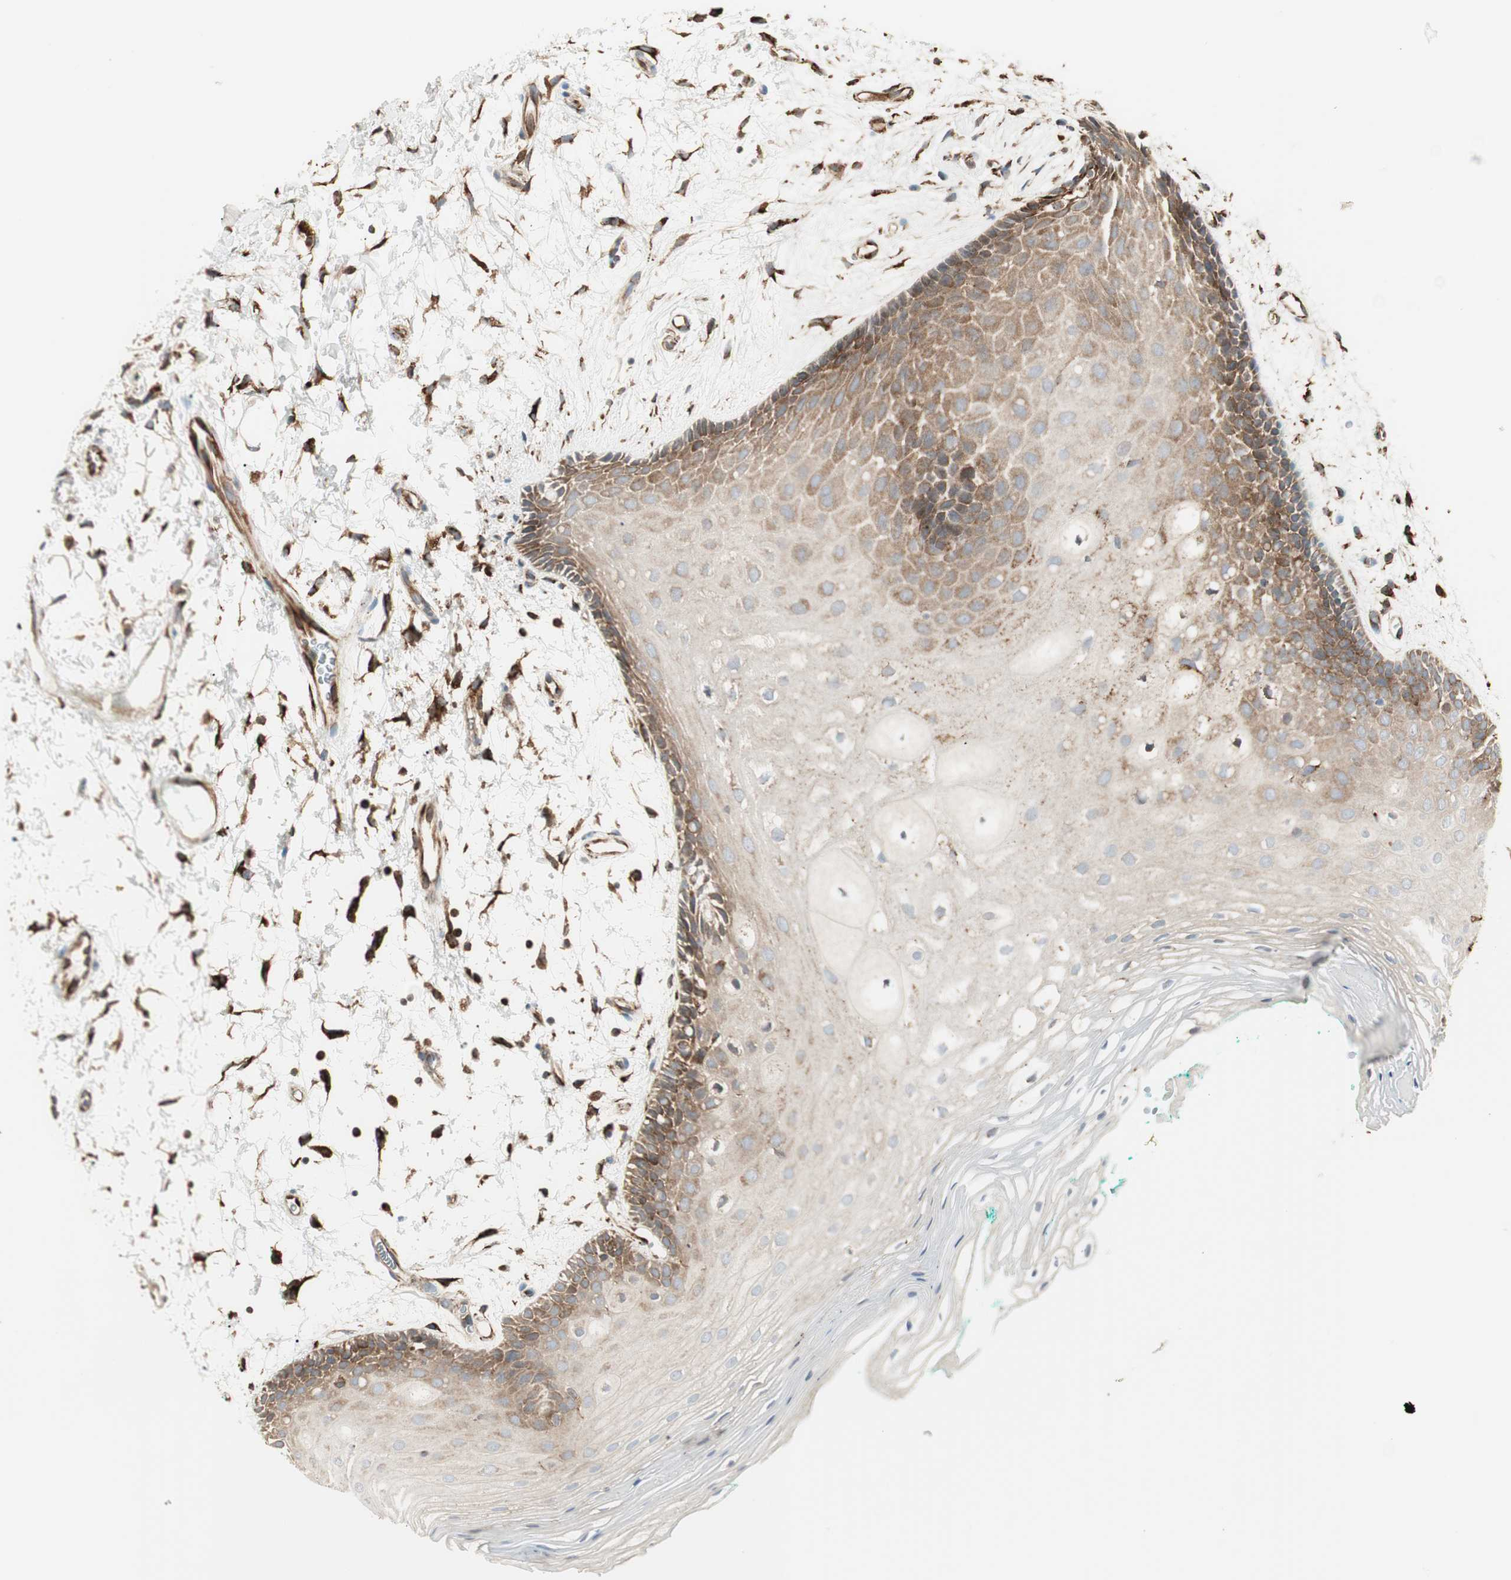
{"staining": {"intensity": "moderate", "quantity": "<25%", "location": "cytoplasmic/membranous"}, "tissue": "oral mucosa", "cell_type": "Squamous epithelial cells", "image_type": "normal", "snomed": [{"axis": "morphology", "description": "Normal tissue, NOS"}, {"axis": "topography", "description": "Skeletal muscle"}, {"axis": "topography", "description": "Oral tissue"}, {"axis": "topography", "description": "Peripheral nerve tissue"}], "caption": "IHC (DAB (3,3'-diaminobenzidine)) staining of normal oral mucosa reveals moderate cytoplasmic/membranous protein positivity in approximately <25% of squamous epithelial cells.", "gene": "HSP90B1", "patient": {"sex": "female", "age": 84}}